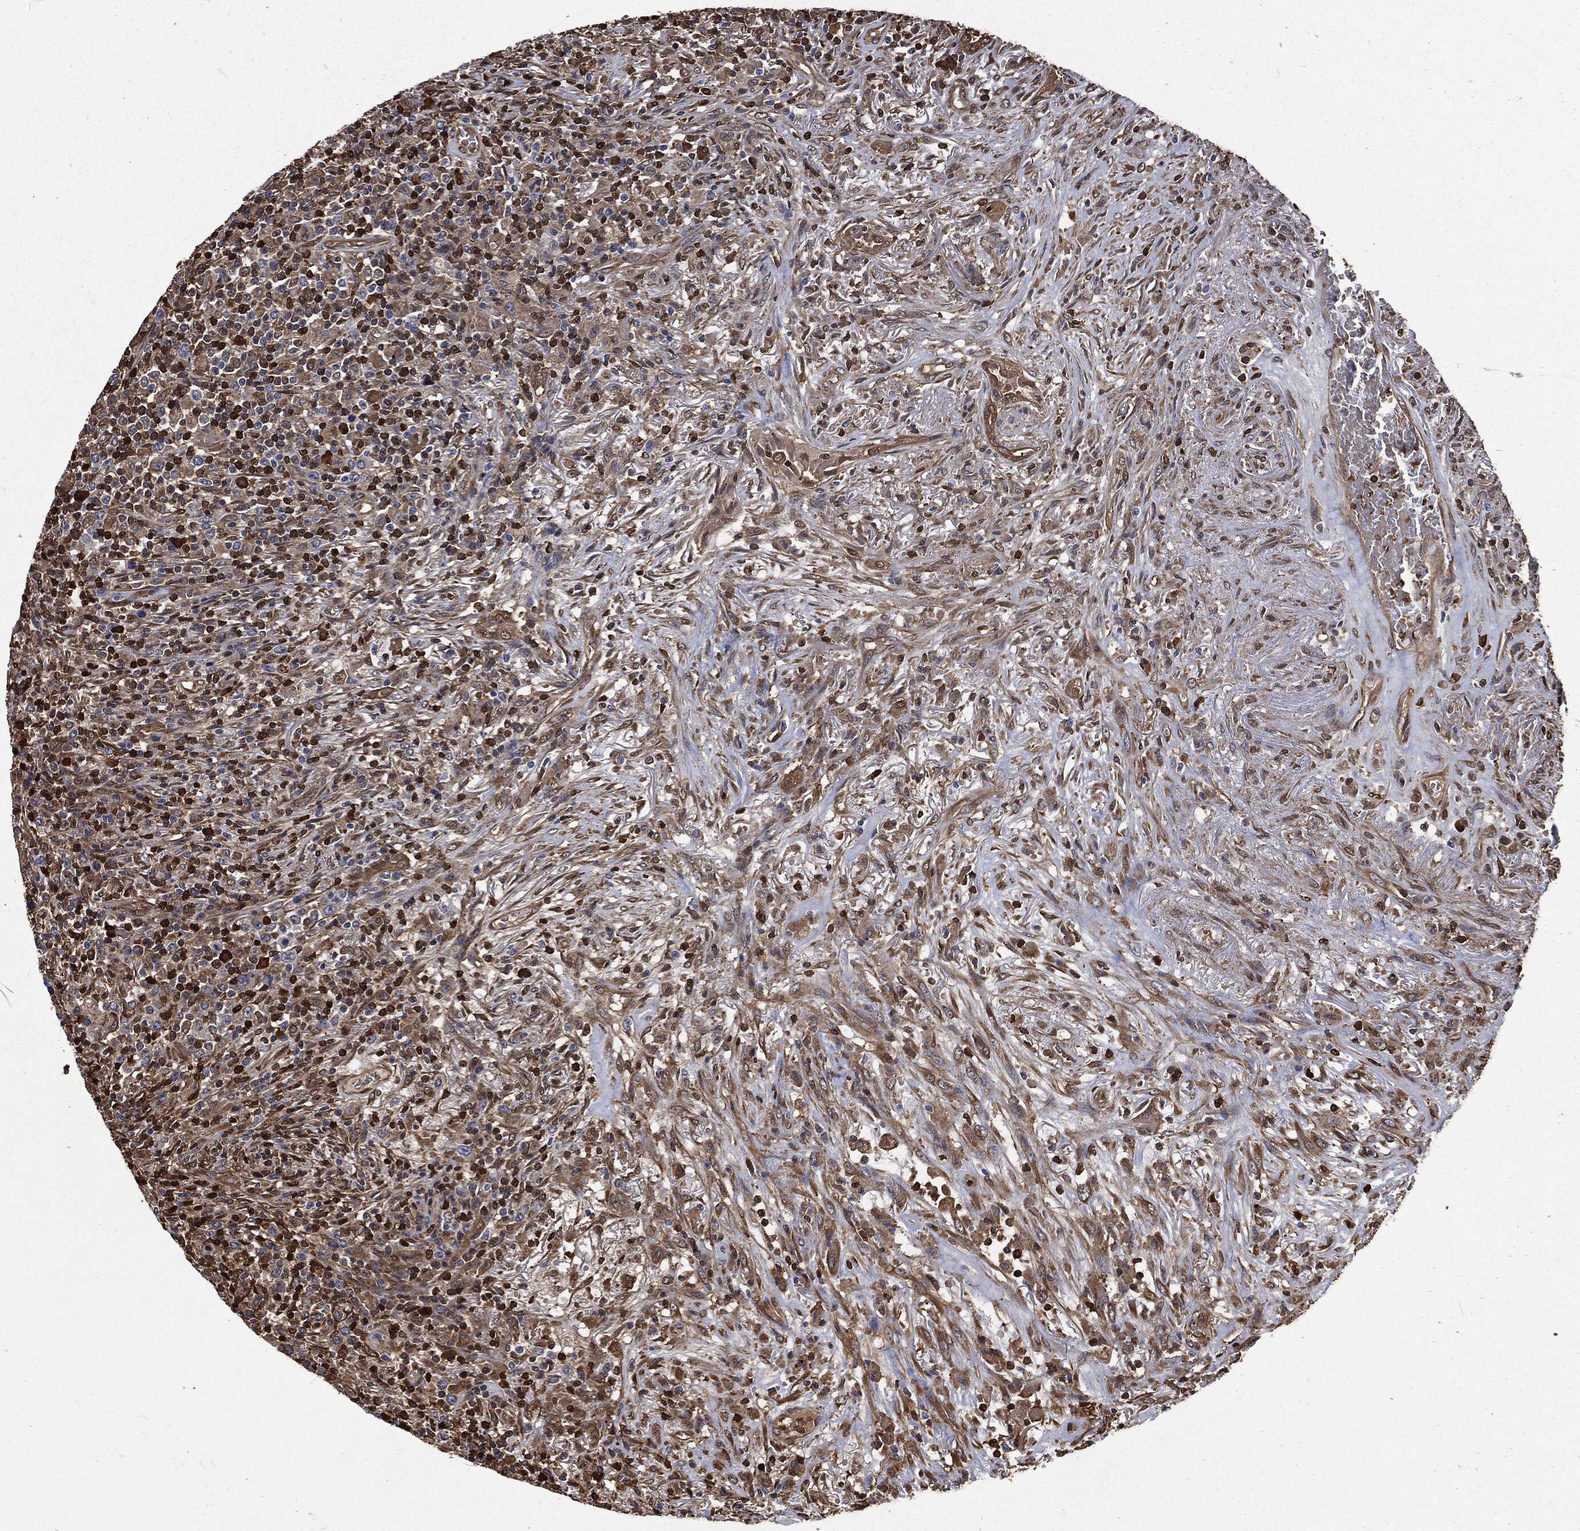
{"staining": {"intensity": "moderate", "quantity": "25%-75%", "location": "cytoplasmic/membranous,nuclear"}, "tissue": "lymphoma", "cell_type": "Tumor cells", "image_type": "cancer", "snomed": [{"axis": "morphology", "description": "Malignant lymphoma, non-Hodgkin's type, High grade"}, {"axis": "topography", "description": "Lung"}], "caption": "Tumor cells demonstrate medium levels of moderate cytoplasmic/membranous and nuclear expression in approximately 25%-75% of cells in human lymphoma.", "gene": "PRDX4", "patient": {"sex": "male", "age": 79}}